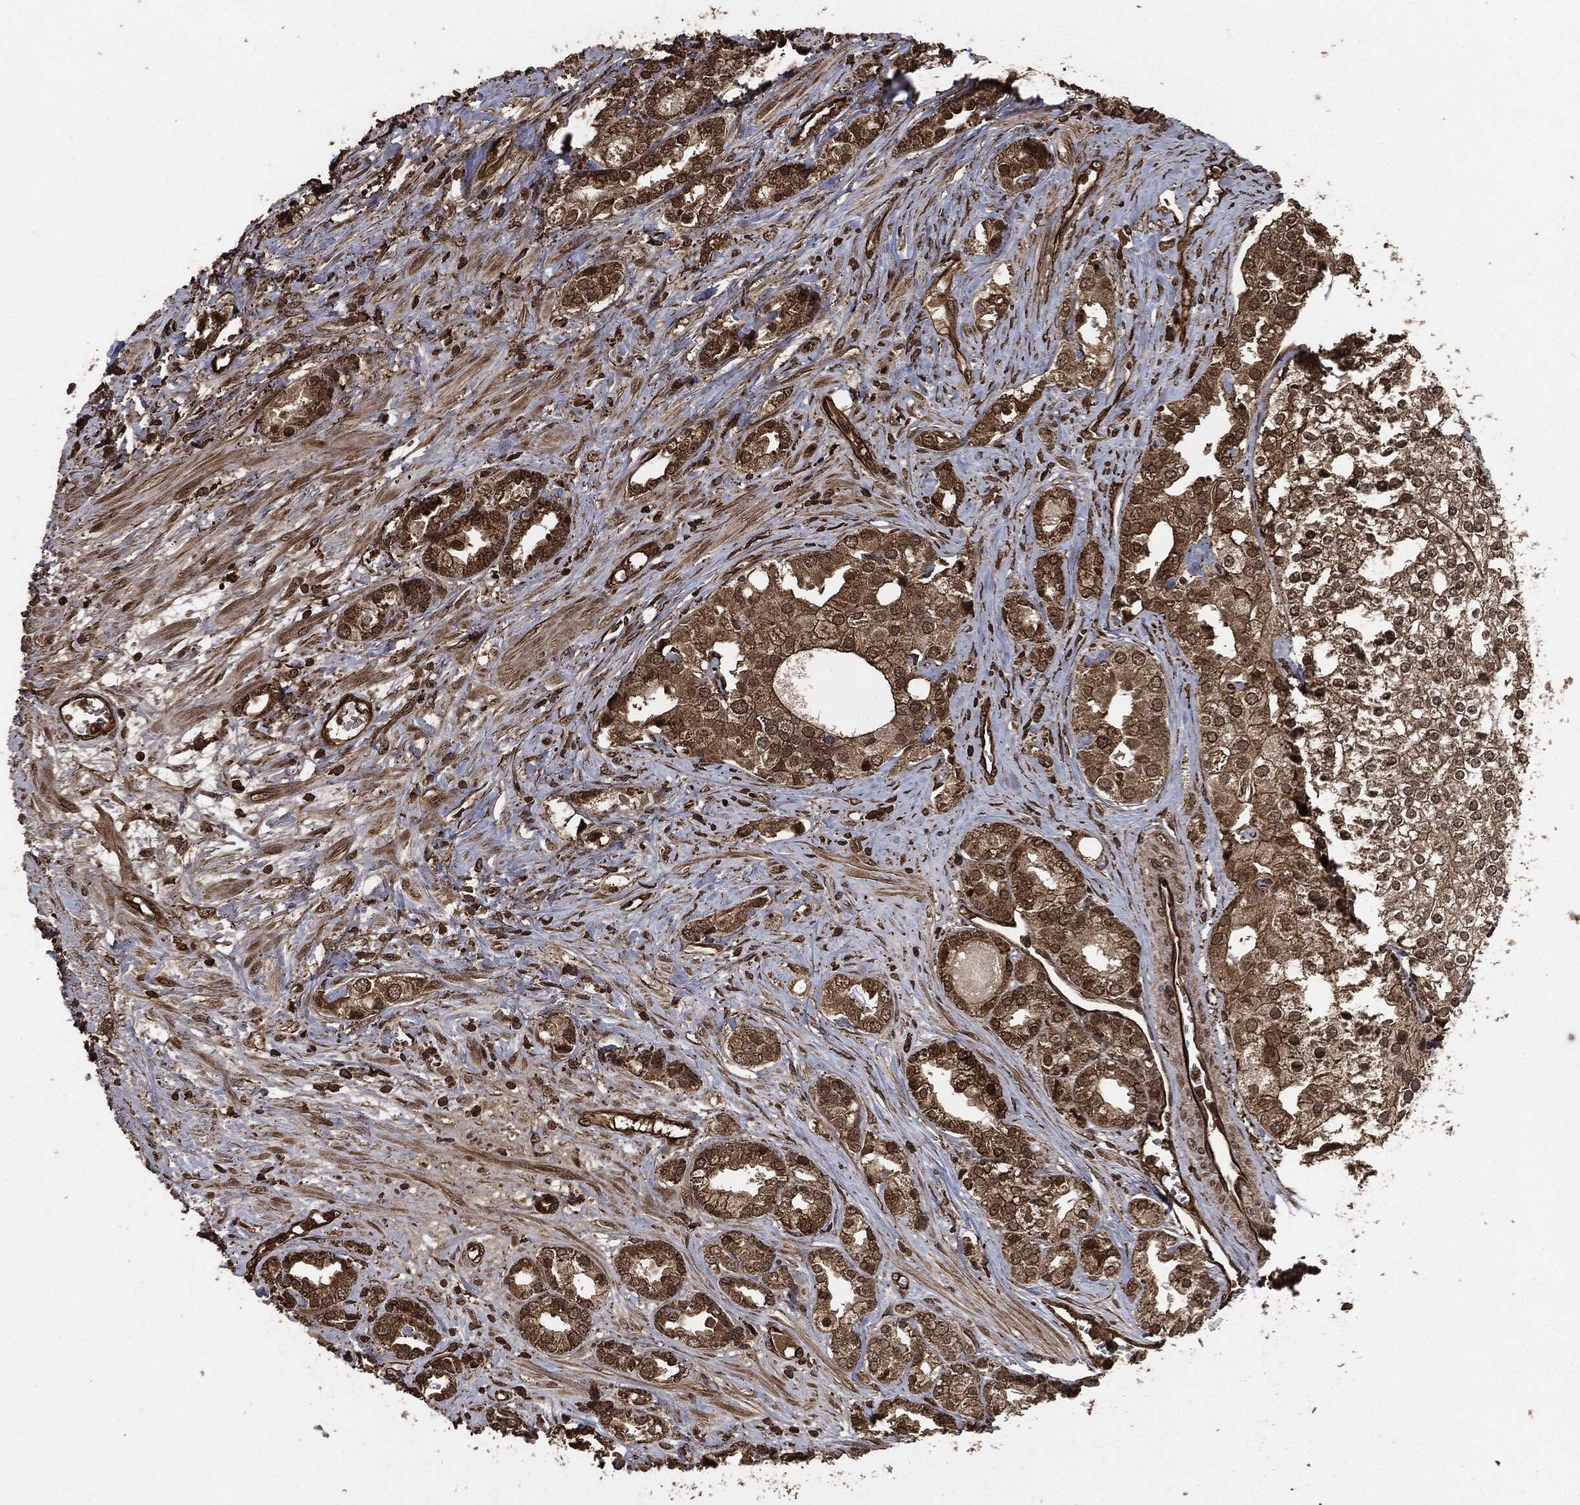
{"staining": {"intensity": "strong", "quantity": "<25%", "location": "cytoplasmic/membranous"}, "tissue": "prostate cancer", "cell_type": "Tumor cells", "image_type": "cancer", "snomed": [{"axis": "morphology", "description": "Adenocarcinoma, NOS"}, {"axis": "topography", "description": "Prostate and seminal vesicle, NOS"}, {"axis": "topography", "description": "Prostate"}], "caption": "The histopathology image displays staining of adenocarcinoma (prostate), revealing strong cytoplasmic/membranous protein expression (brown color) within tumor cells. The staining was performed using DAB (3,3'-diaminobenzidine), with brown indicating positive protein expression. Nuclei are stained blue with hematoxylin.", "gene": "EGFR", "patient": {"sex": "male", "age": 62}}